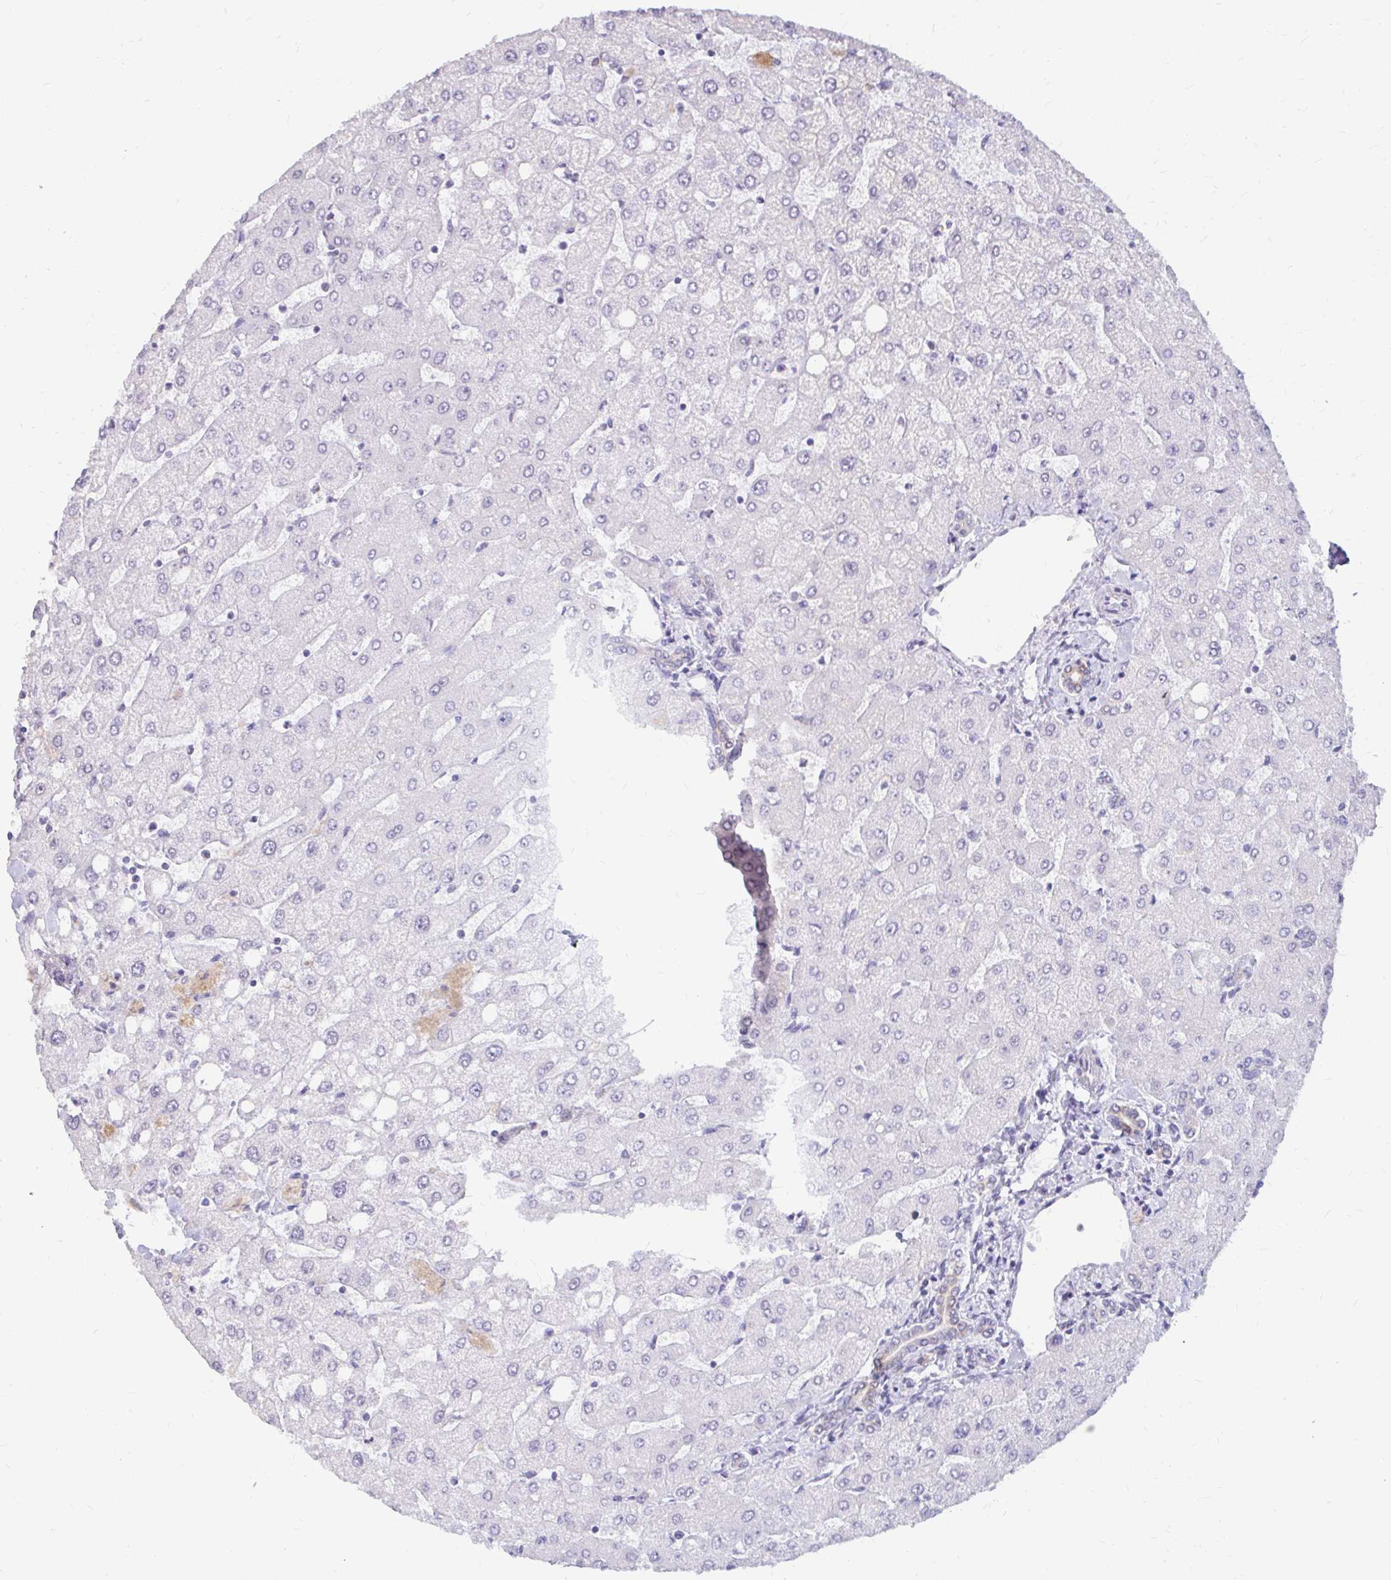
{"staining": {"intensity": "moderate", "quantity": "<25%", "location": "cytoplasmic/membranous"}, "tissue": "liver", "cell_type": "Cholangiocytes", "image_type": "normal", "snomed": [{"axis": "morphology", "description": "Normal tissue, NOS"}, {"axis": "topography", "description": "Liver"}], "caption": "This is a micrograph of immunohistochemistry staining of benign liver, which shows moderate expression in the cytoplasmic/membranous of cholangiocytes.", "gene": "RGS16", "patient": {"sex": "female", "age": 54}}